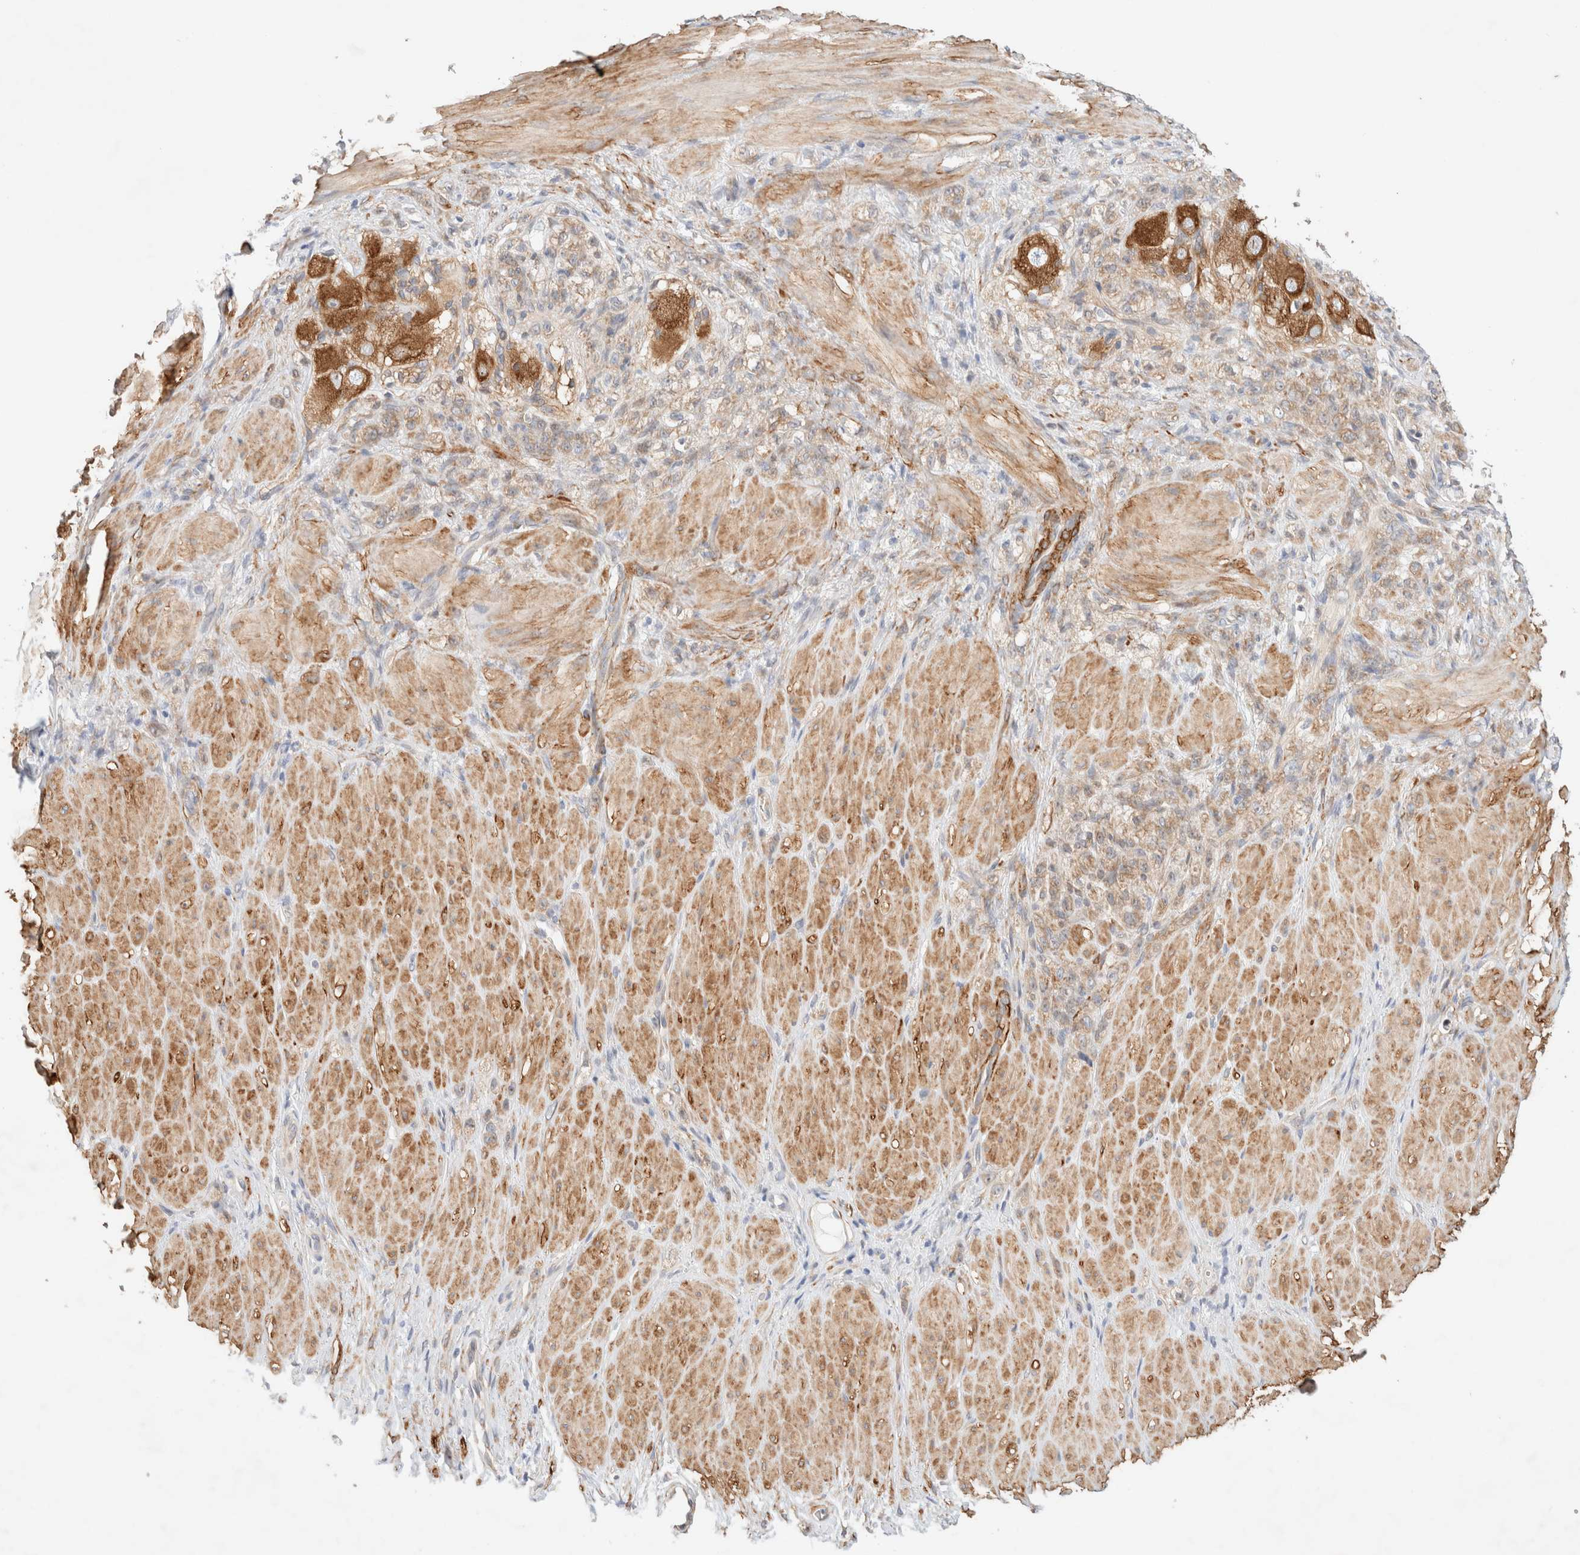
{"staining": {"intensity": "moderate", "quantity": ">75%", "location": "cytoplasmic/membranous"}, "tissue": "stomach cancer", "cell_type": "Tumor cells", "image_type": "cancer", "snomed": [{"axis": "morphology", "description": "Normal tissue, NOS"}, {"axis": "morphology", "description": "Adenocarcinoma, NOS"}, {"axis": "topography", "description": "Stomach"}], "caption": "The histopathology image exhibits immunohistochemical staining of stomach cancer. There is moderate cytoplasmic/membranous positivity is appreciated in approximately >75% of tumor cells.", "gene": "RRP15", "patient": {"sex": "male", "age": 82}}